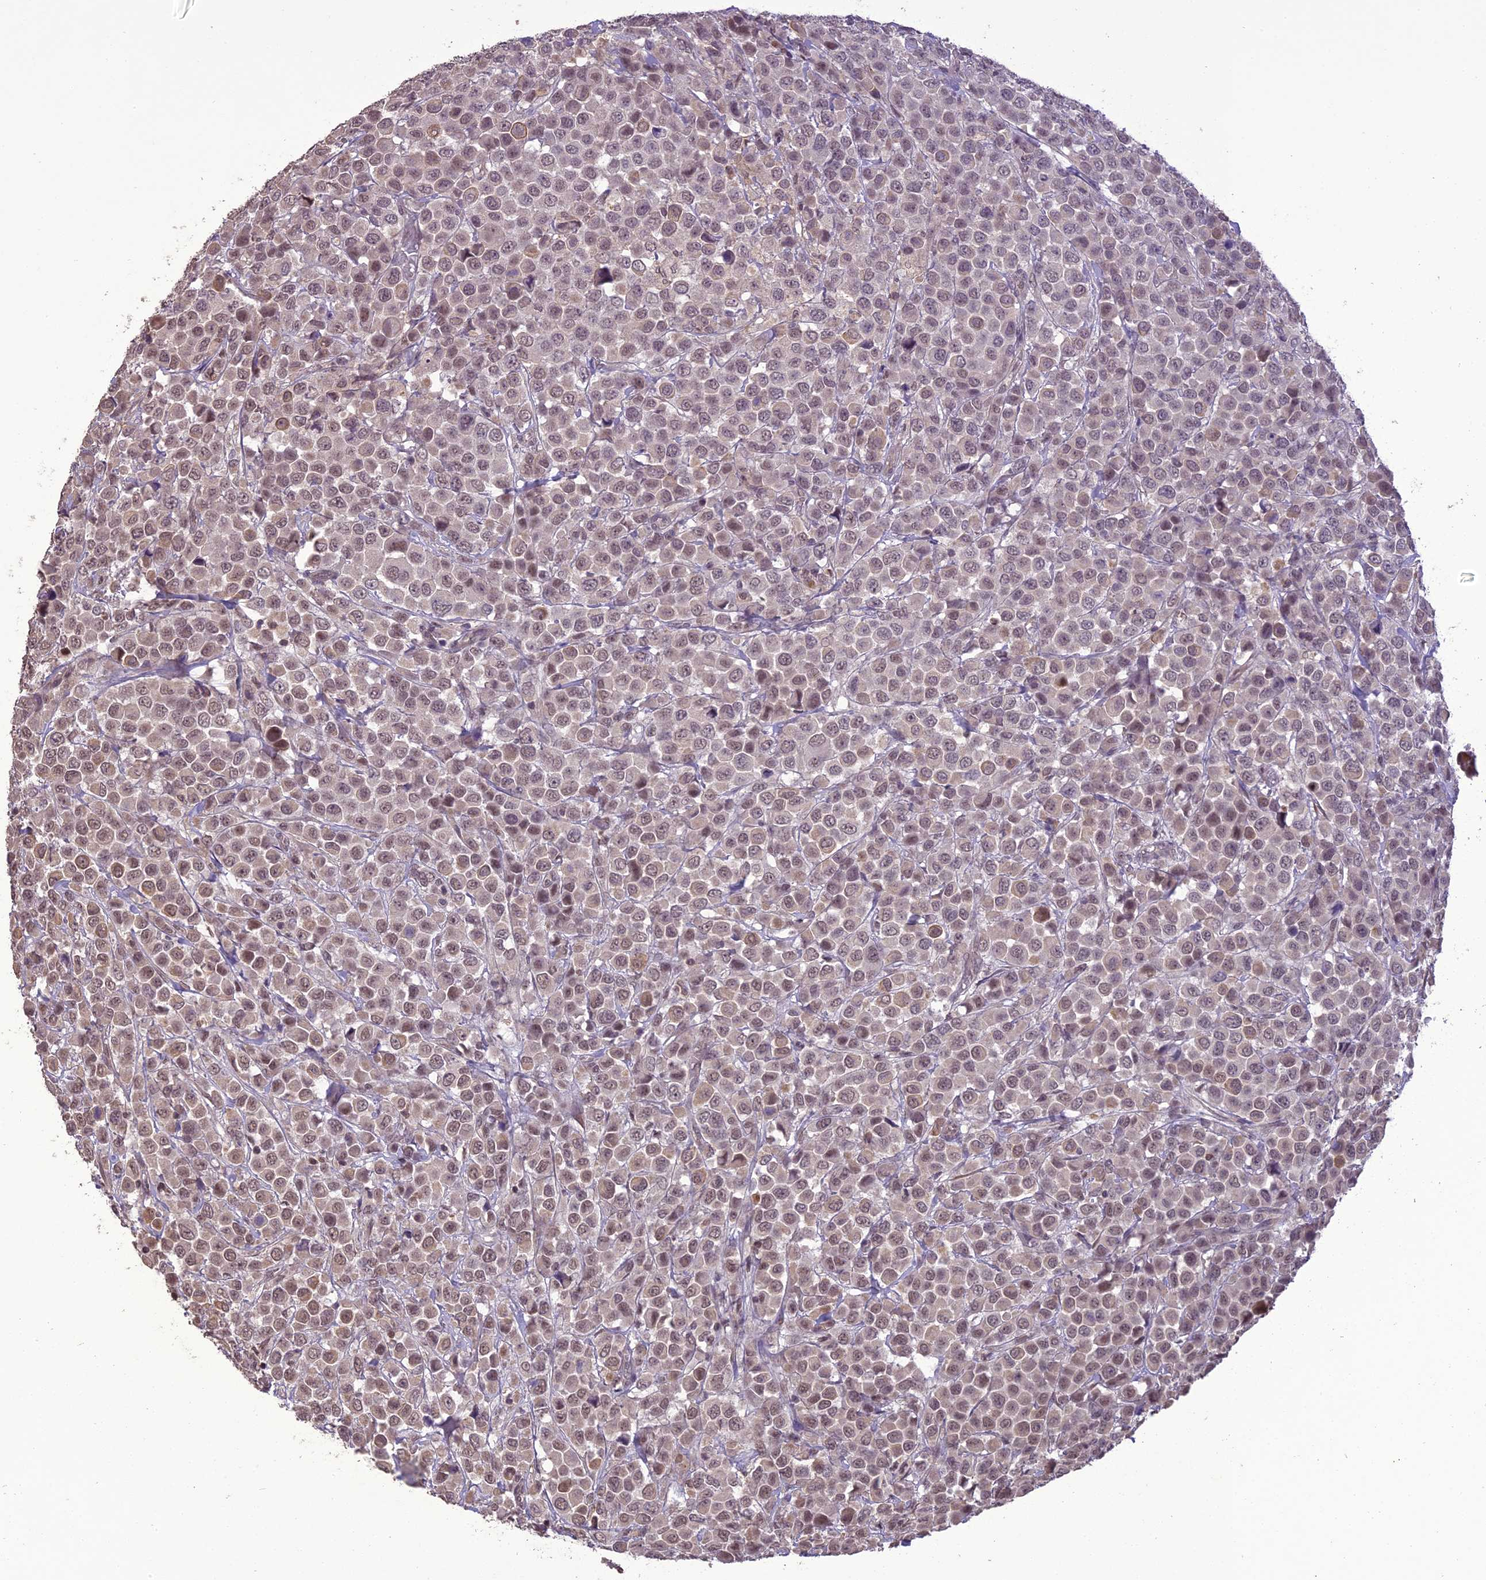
{"staining": {"intensity": "weak", "quantity": "25%-75%", "location": "nuclear"}, "tissue": "breast cancer", "cell_type": "Tumor cells", "image_type": "cancer", "snomed": [{"axis": "morphology", "description": "Duct carcinoma"}, {"axis": "topography", "description": "Breast"}], "caption": "Breast cancer tissue displays weak nuclear positivity in about 25%-75% of tumor cells", "gene": "TIGD7", "patient": {"sex": "female", "age": 61}}